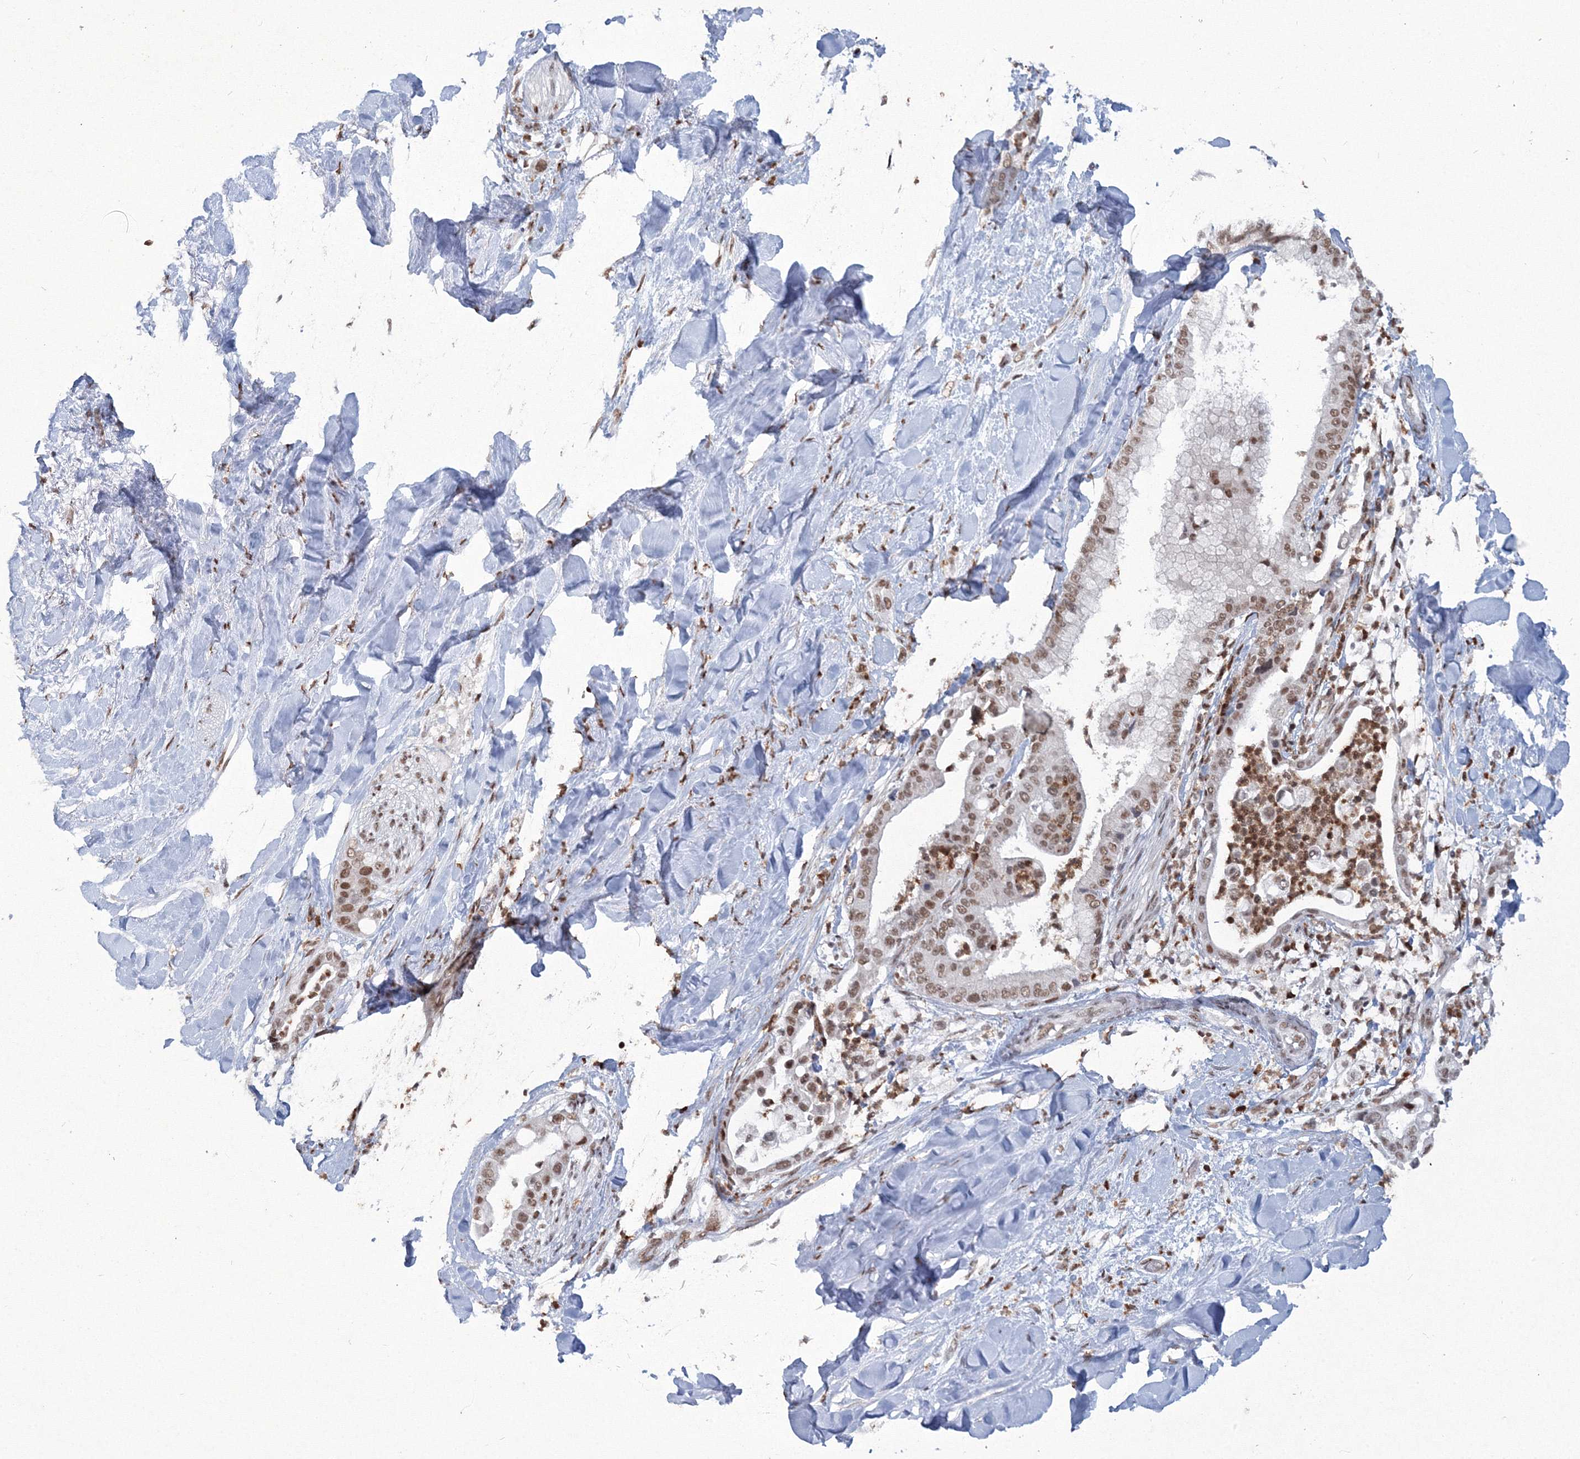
{"staining": {"intensity": "strong", "quantity": "25%-75%", "location": "nuclear"}, "tissue": "liver cancer", "cell_type": "Tumor cells", "image_type": "cancer", "snomed": [{"axis": "morphology", "description": "Cholangiocarcinoma"}, {"axis": "topography", "description": "Liver"}], "caption": "Strong nuclear expression for a protein is seen in approximately 25%-75% of tumor cells of cholangiocarcinoma (liver) using IHC.", "gene": "C3orf33", "patient": {"sex": "female", "age": 54}}